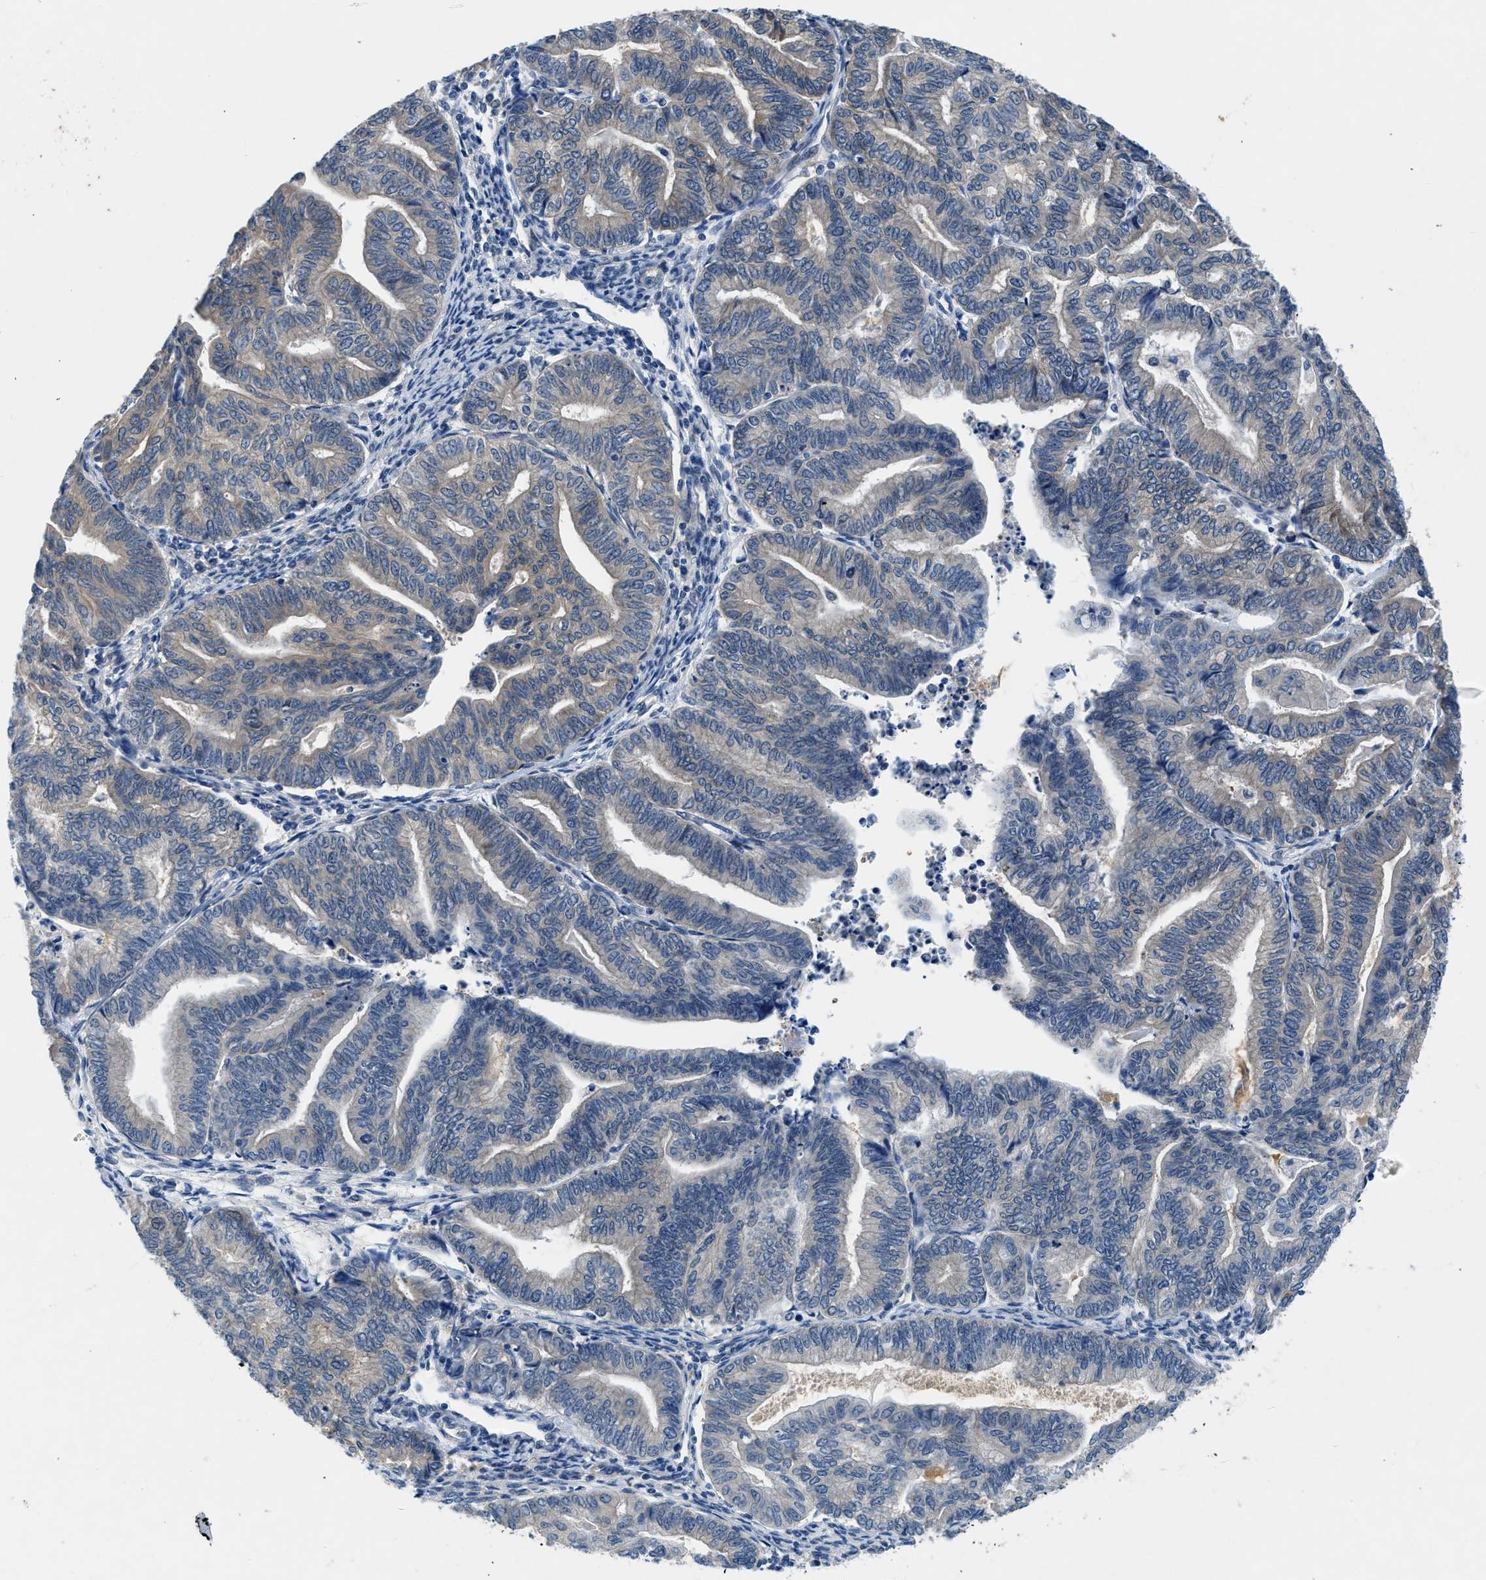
{"staining": {"intensity": "moderate", "quantity": "25%-75%", "location": "cytoplasmic/membranous"}, "tissue": "endometrial cancer", "cell_type": "Tumor cells", "image_type": "cancer", "snomed": [{"axis": "morphology", "description": "Adenocarcinoma, NOS"}, {"axis": "topography", "description": "Endometrium"}], "caption": "The immunohistochemical stain shows moderate cytoplasmic/membranous positivity in tumor cells of endometrial adenocarcinoma tissue.", "gene": "COPS2", "patient": {"sex": "female", "age": 79}}